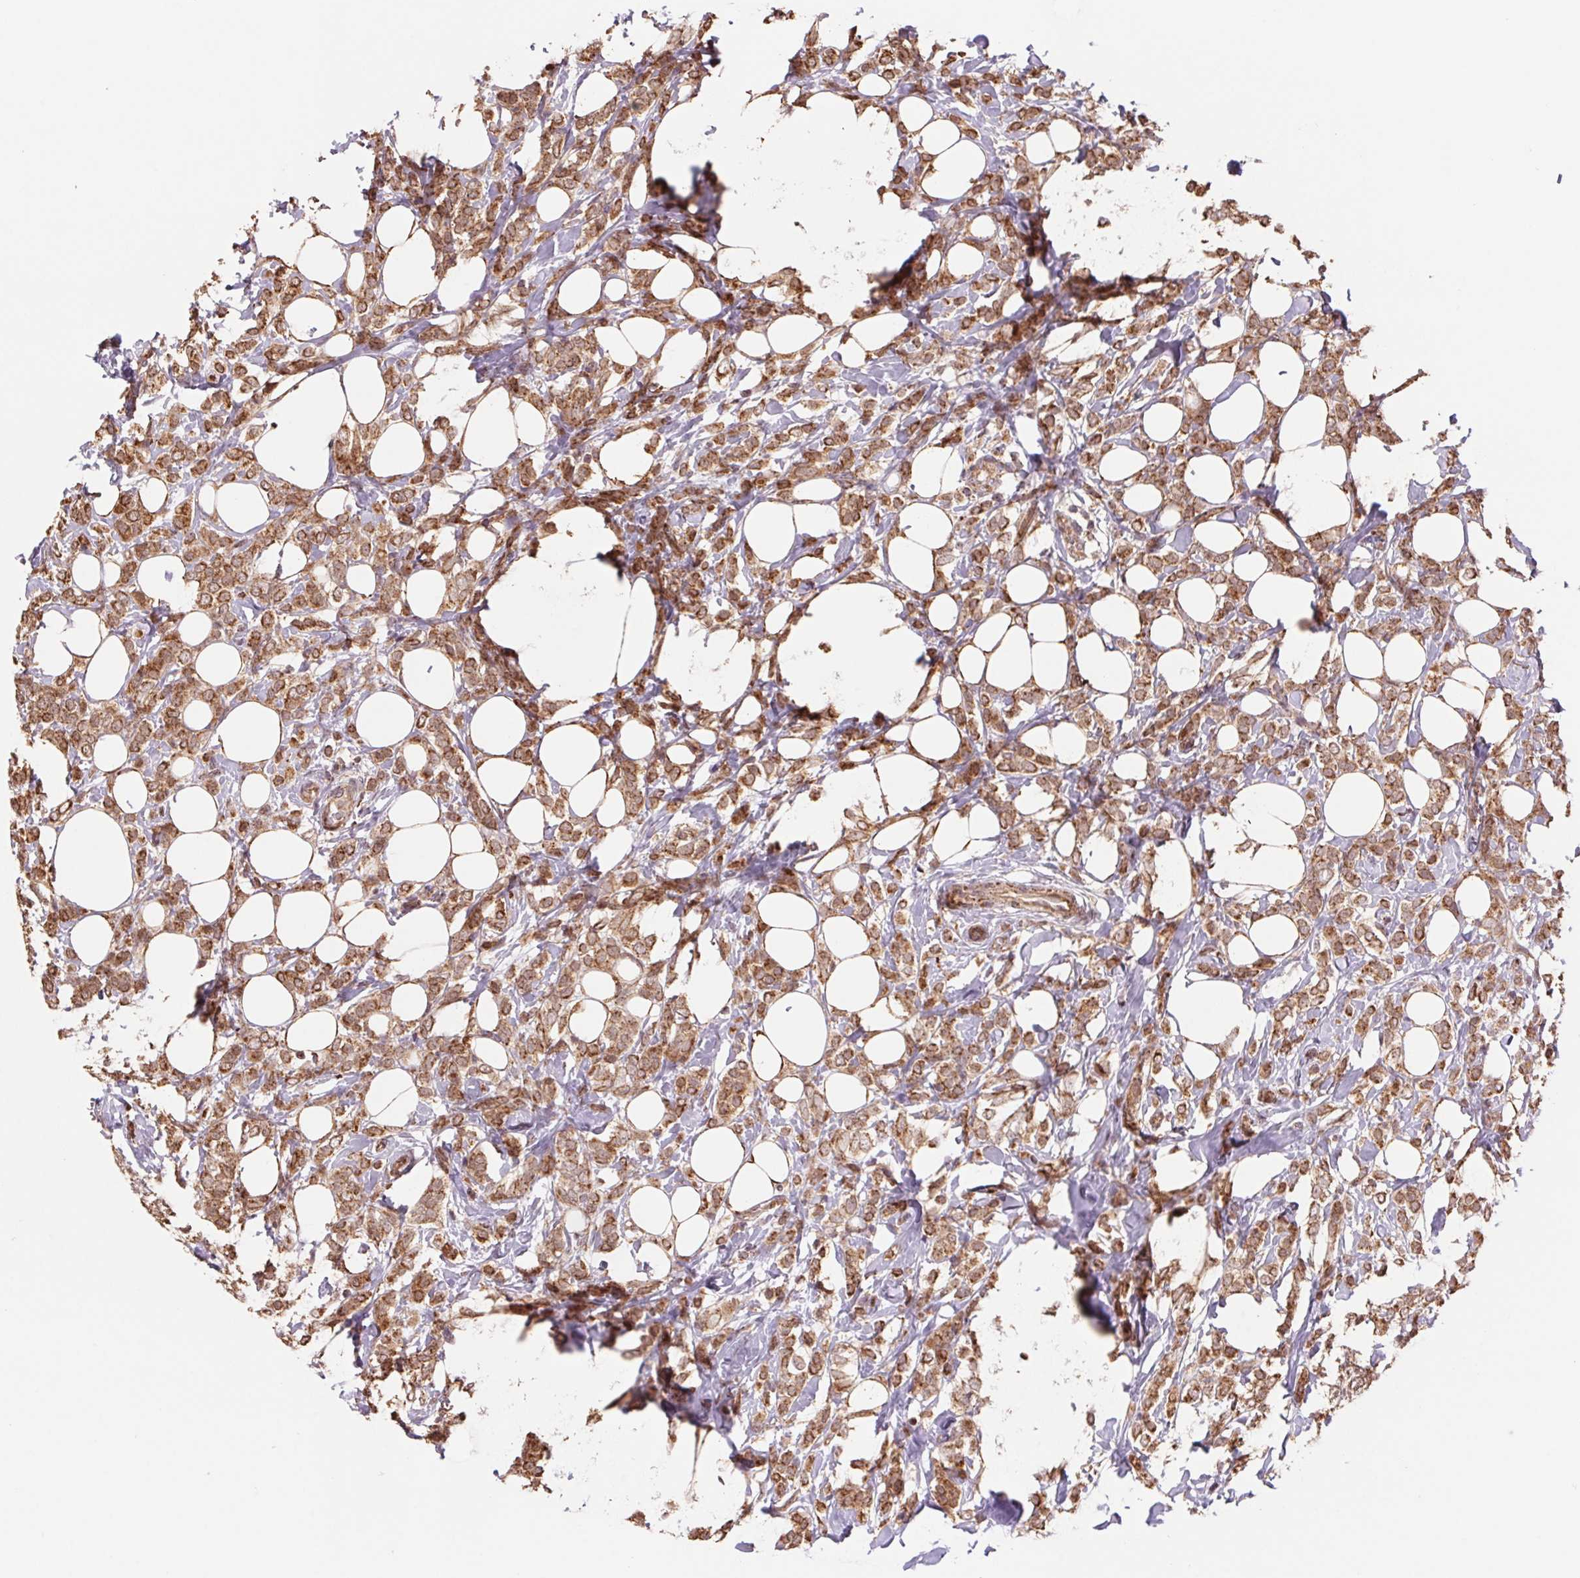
{"staining": {"intensity": "moderate", "quantity": ">75%", "location": "cytoplasmic/membranous,nuclear"}, "tissue": "breast cancer", "cell_type": "Tumor cells", "image_type": "cancer", "snomed": [{"axis": "morphology", "description": "Lobular carcinoma"}, {"axis": "topography", "description": "Breast"}], "caption": "A high-resolution photomicrograph shows immunohistochemistry (IHC) staining of lobular carcinoma (breast), which exhibits moderate cytoplasmic/membranous and nuclear expression in about >75% of tumor cells.", "gene": "PDHA1", "patient": {"sex": "female", "age": 49}}